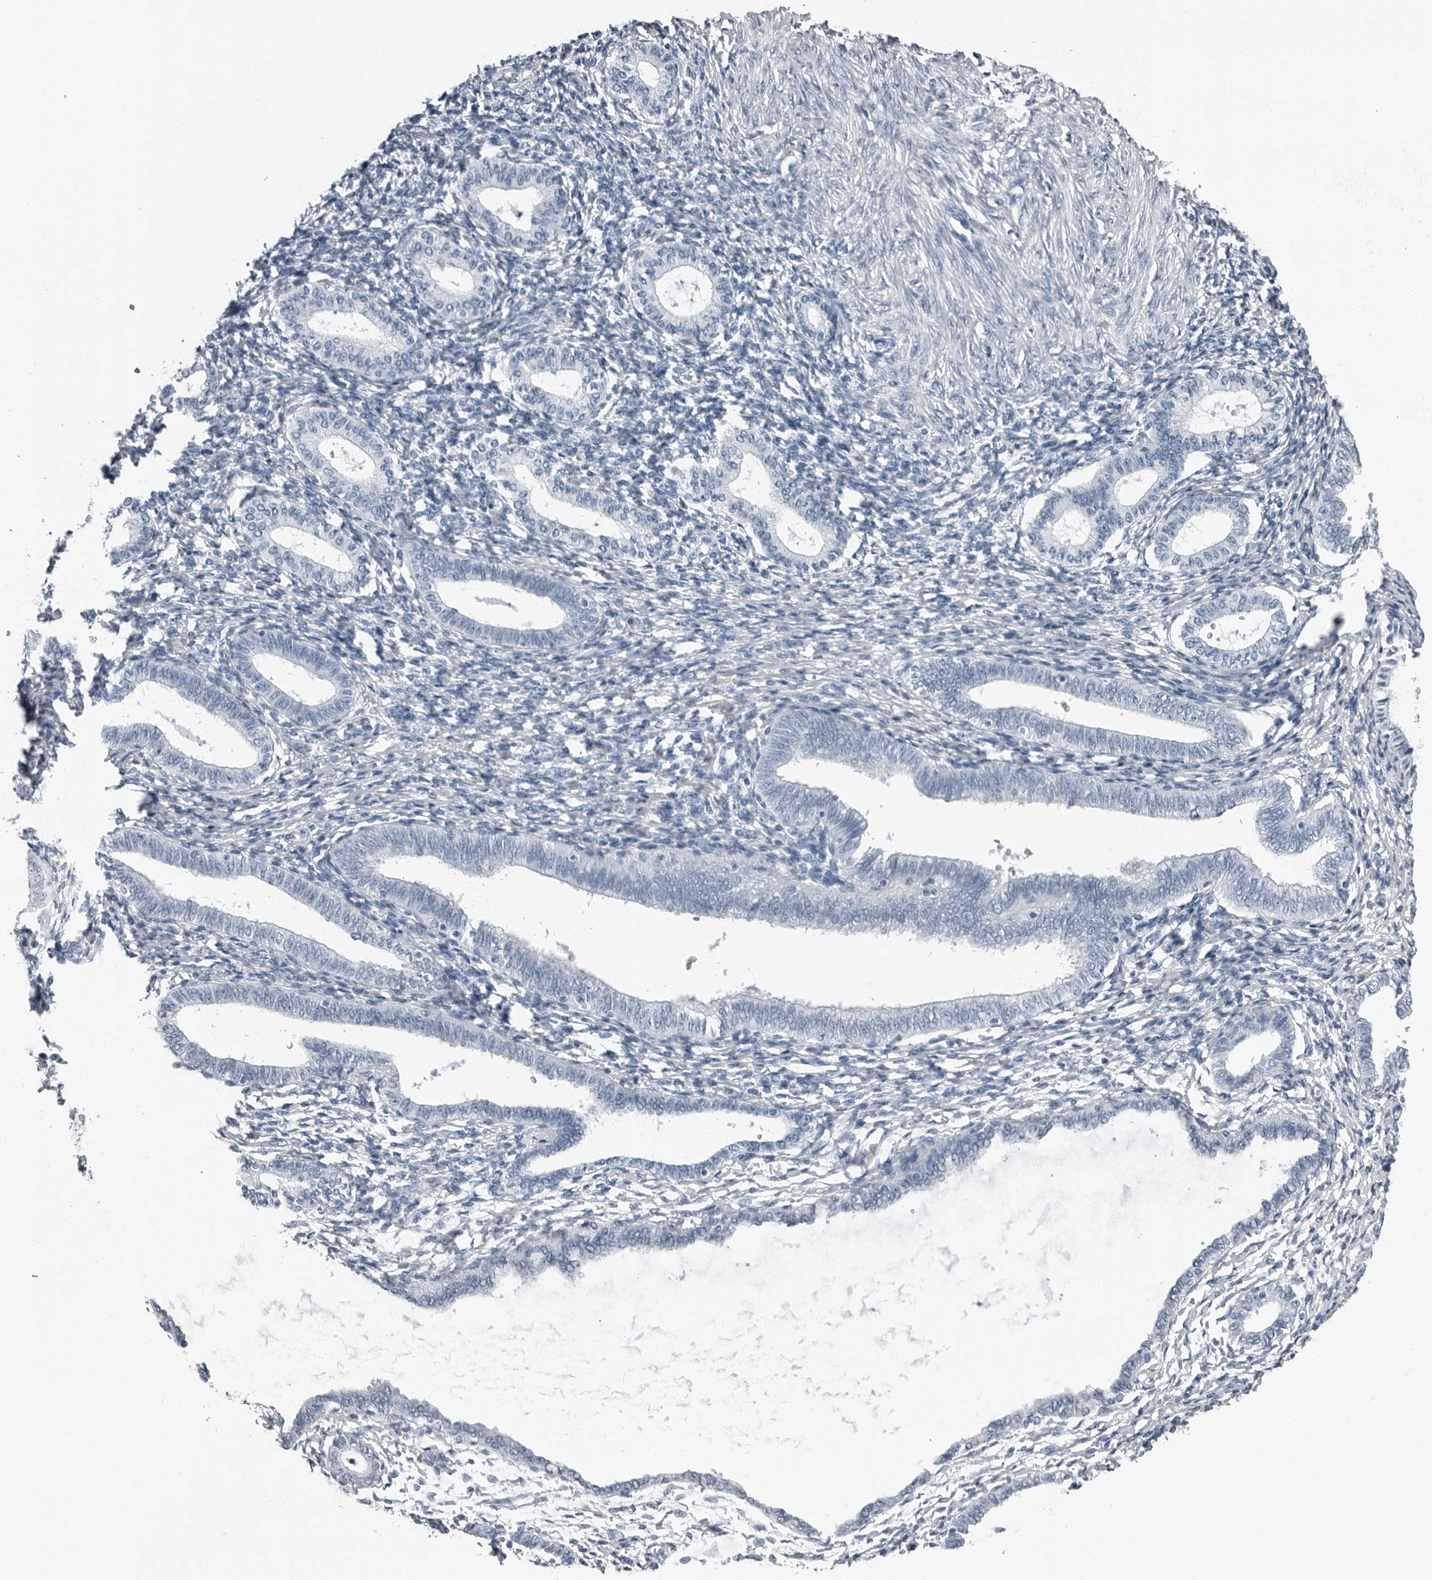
{"staining": {"intensity": "negative", "quantity": "none", "location": "none"}, "tissue": "endometrium", "cell_type": "Cells in endometrial stroma", "image_type": "normal", "snomed": [{"axis": "morphology", "description": "Normal tissue, NOS"}, {"axis": "topography", "description": "Endometrium"}], "caption": "Endometrium stained for a protein using immunohistochemistry demonstrates no expression cells in endometrial stroma.", "gene": "PRSS1", "patient": {"sex": "female", "age": 77}}